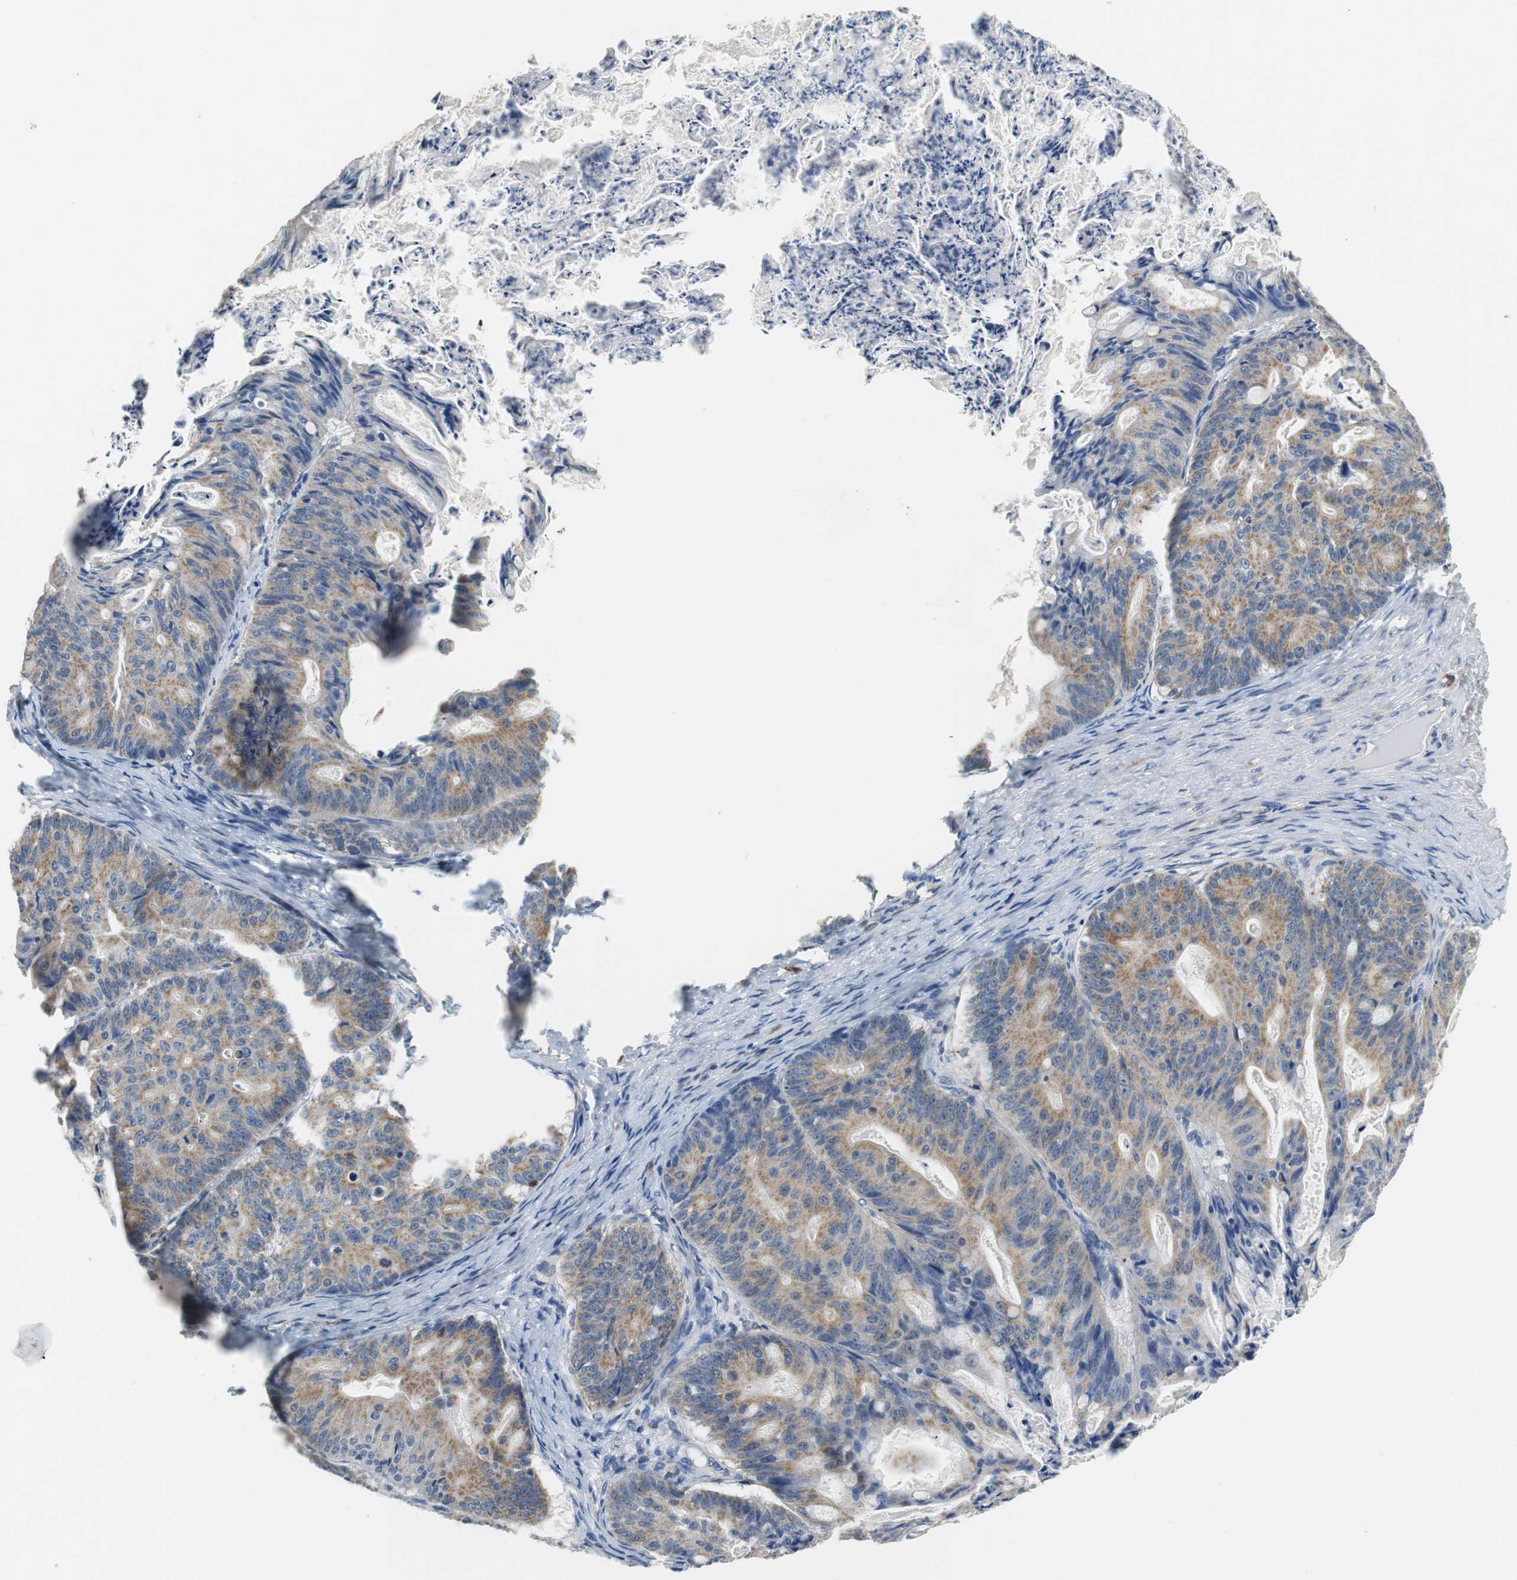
{"staining": {"intensity": "weak", "quantity": ">75%", "location": "cytoplasmic/membranous"}, "tissue": "ovarian cancer", "cell_type": "Tumor cells", "image_type": "cancer", "snomed": [{"axis": "morphology", "description": "Cystadenocarcinoma, mucinous, NOS"}, {"axis": "topography", "description": "Ovary"}], "caption": "Immunohistochemical staining of mucinous cystadenocarcinoma (ovarian) exhibits low levels of weak cytoplasmic/membranous positivity in about >75% of tumor cells. The protein of interest is shown in brown color, while the nuclei are stained blue.", "gene": "NLGN1", "patient": {"sex": "female", "age": 36}}